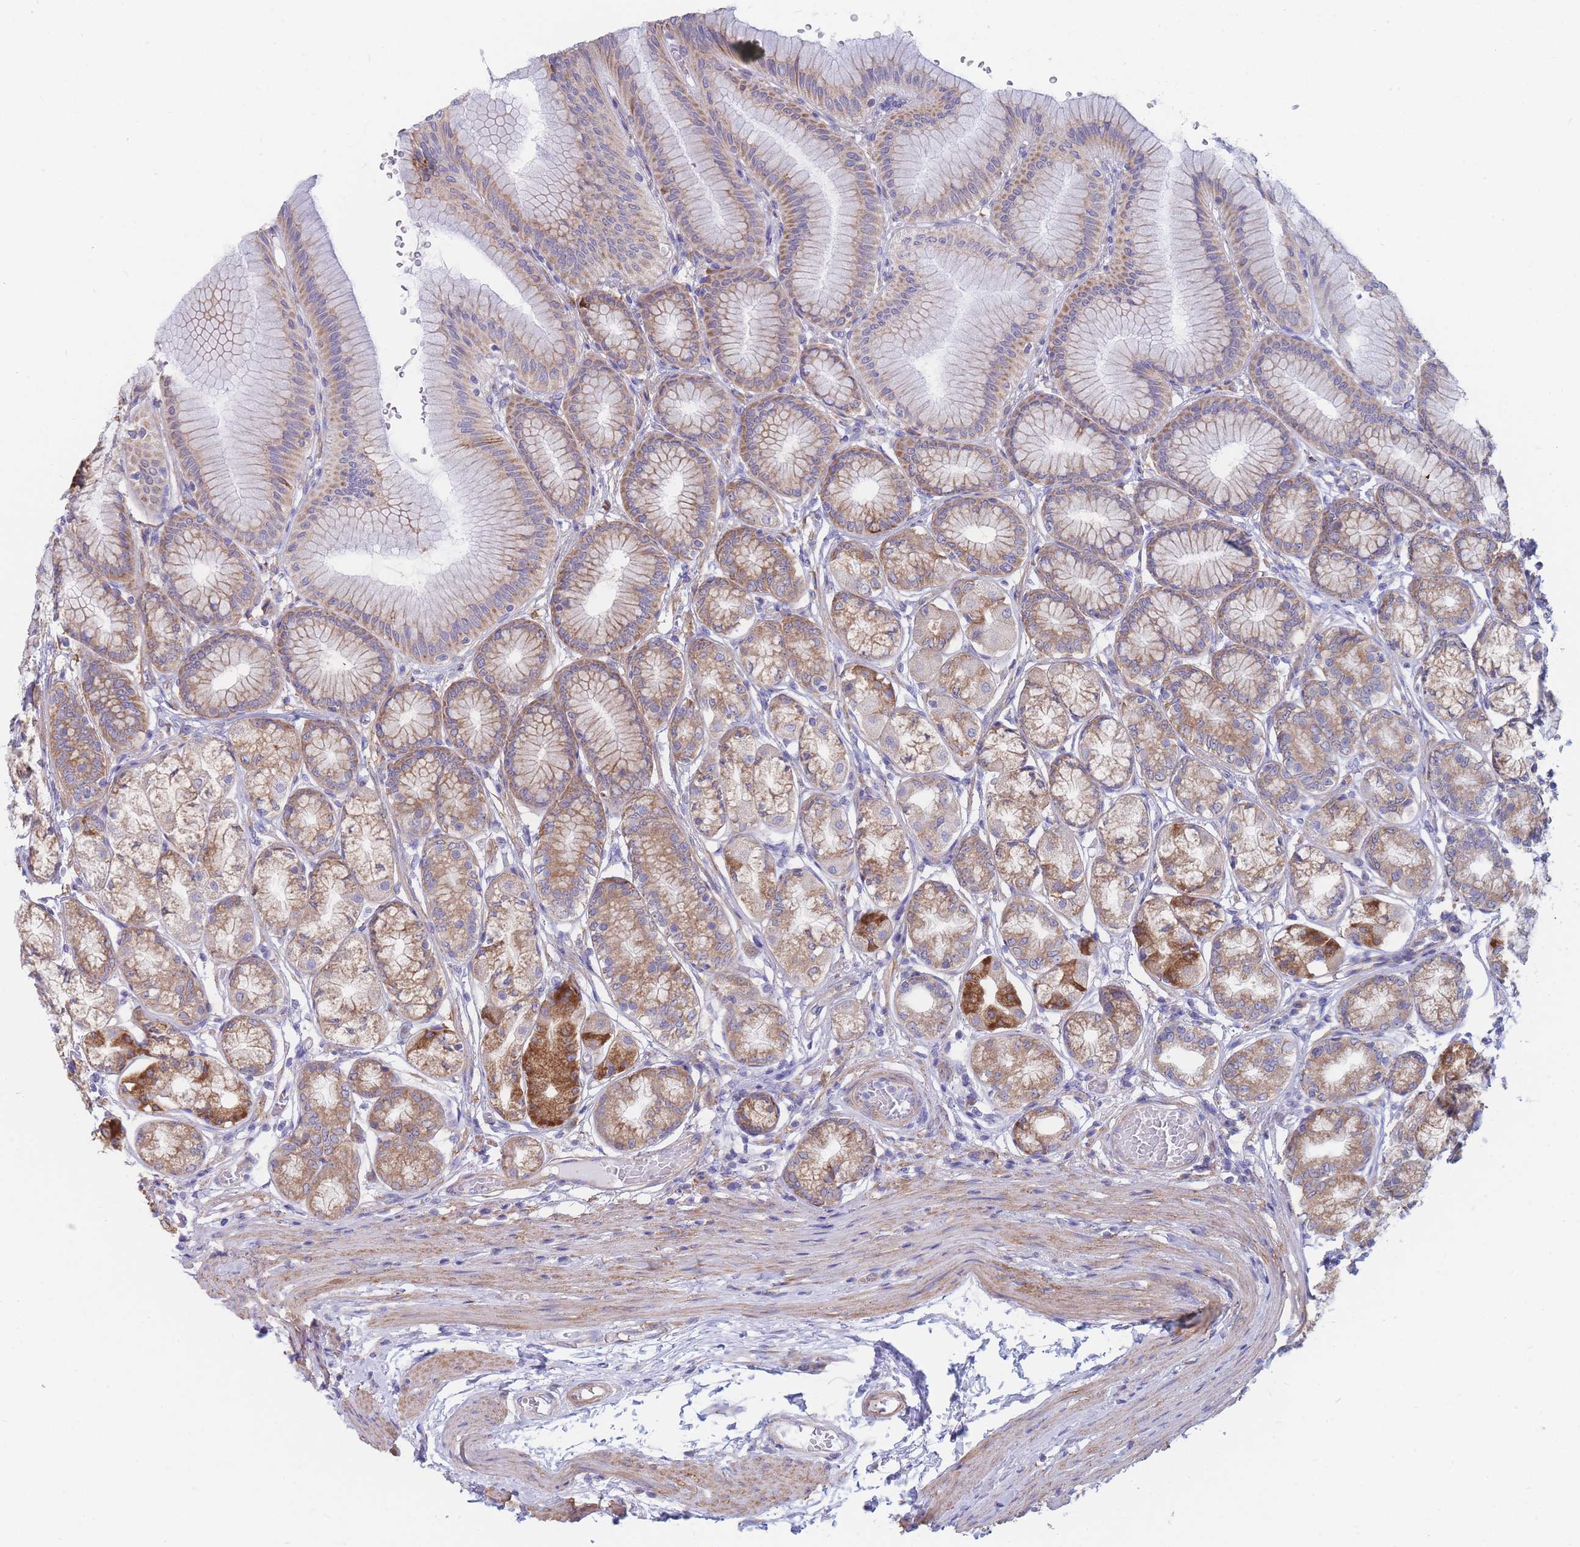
{"staining": {"intensity": "moderate", "quantity": ">75%", "location": "cytoplasmic/membranous"}, "tissue": "stomach", "cell_type": "Glandular cells", "image_type": "normal", "snomed": [{"axis": "morphology", "description": "Normal tissue, NOS"}, {"axis": "morphology", "description": "Adenocarcinoma, NOS"}, {"axis": "morphology", "description": "Adenocarcinoma, High grade"}, {"axis": "topography", "description": "Stomach, upper"}, {"axis": "topography", "description": "Stomach"}], "caption": "The micrograph reveals immunohistochemical staining of normal stomach. There is moderate cytoplasmic/membranous expression is present in about >75% of glandular cells.", "gene": "RPL8", "patient": {"sex": "female", "age": 65}}